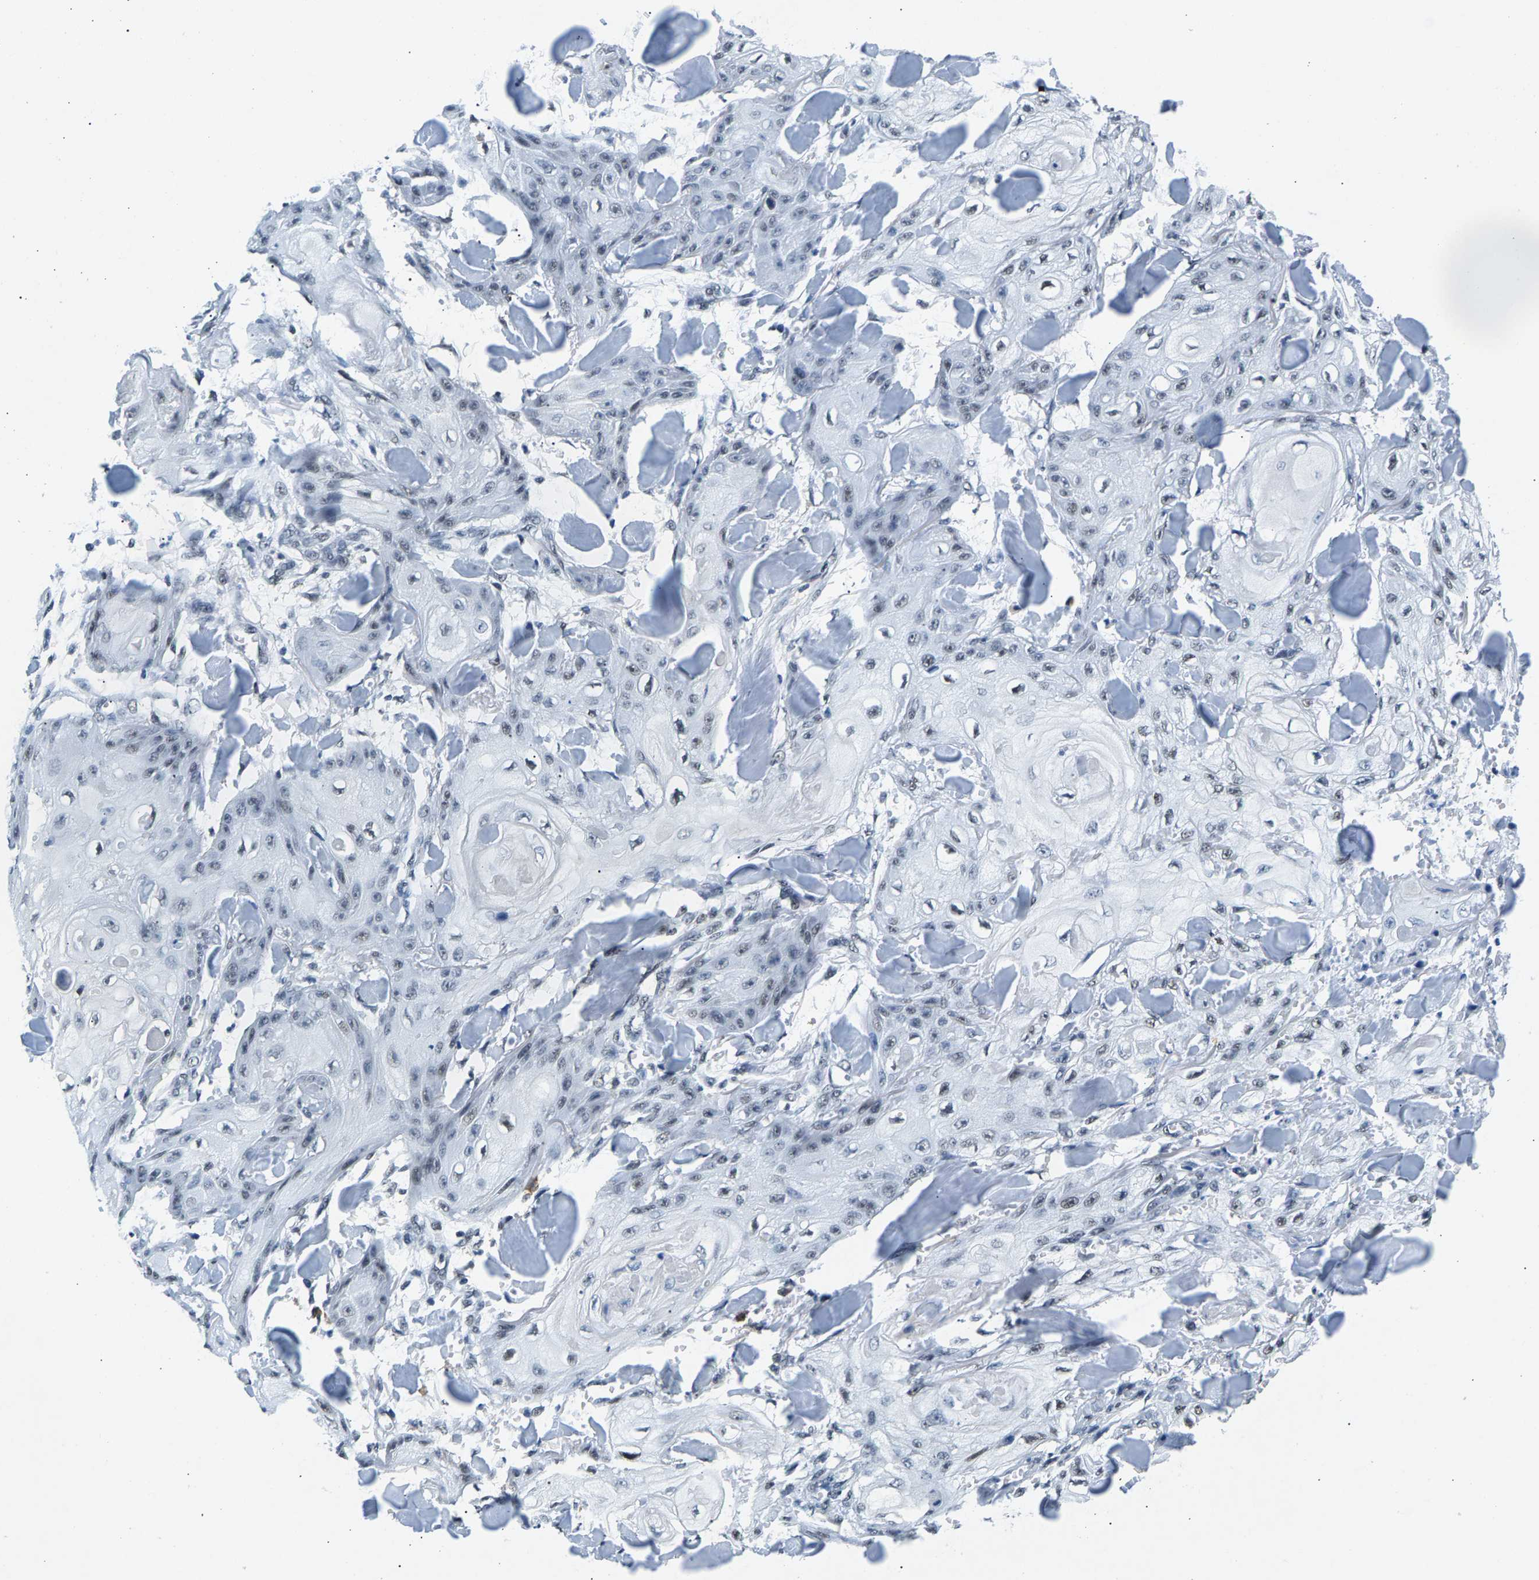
{"staining": {"intensity": "weak", "quantity": "<25%", "location": "nuclear"}, "tissue": "skin cancer", "cell_type": "Tumor cells", "image_type": "cancer", "snomed": [{"axis": "morphology", "description": "Squamous cell carcinoma, NOS"}, {"axis": "topography", "description": "Skin"}], "caption": "This is an immunohistochemistry (IHC) micrograph of squamous cell carcinoma (skin). There is no expression in tumor cells.", "gene": "ATF2", "patient": {"sex": "male", "age": 74}}